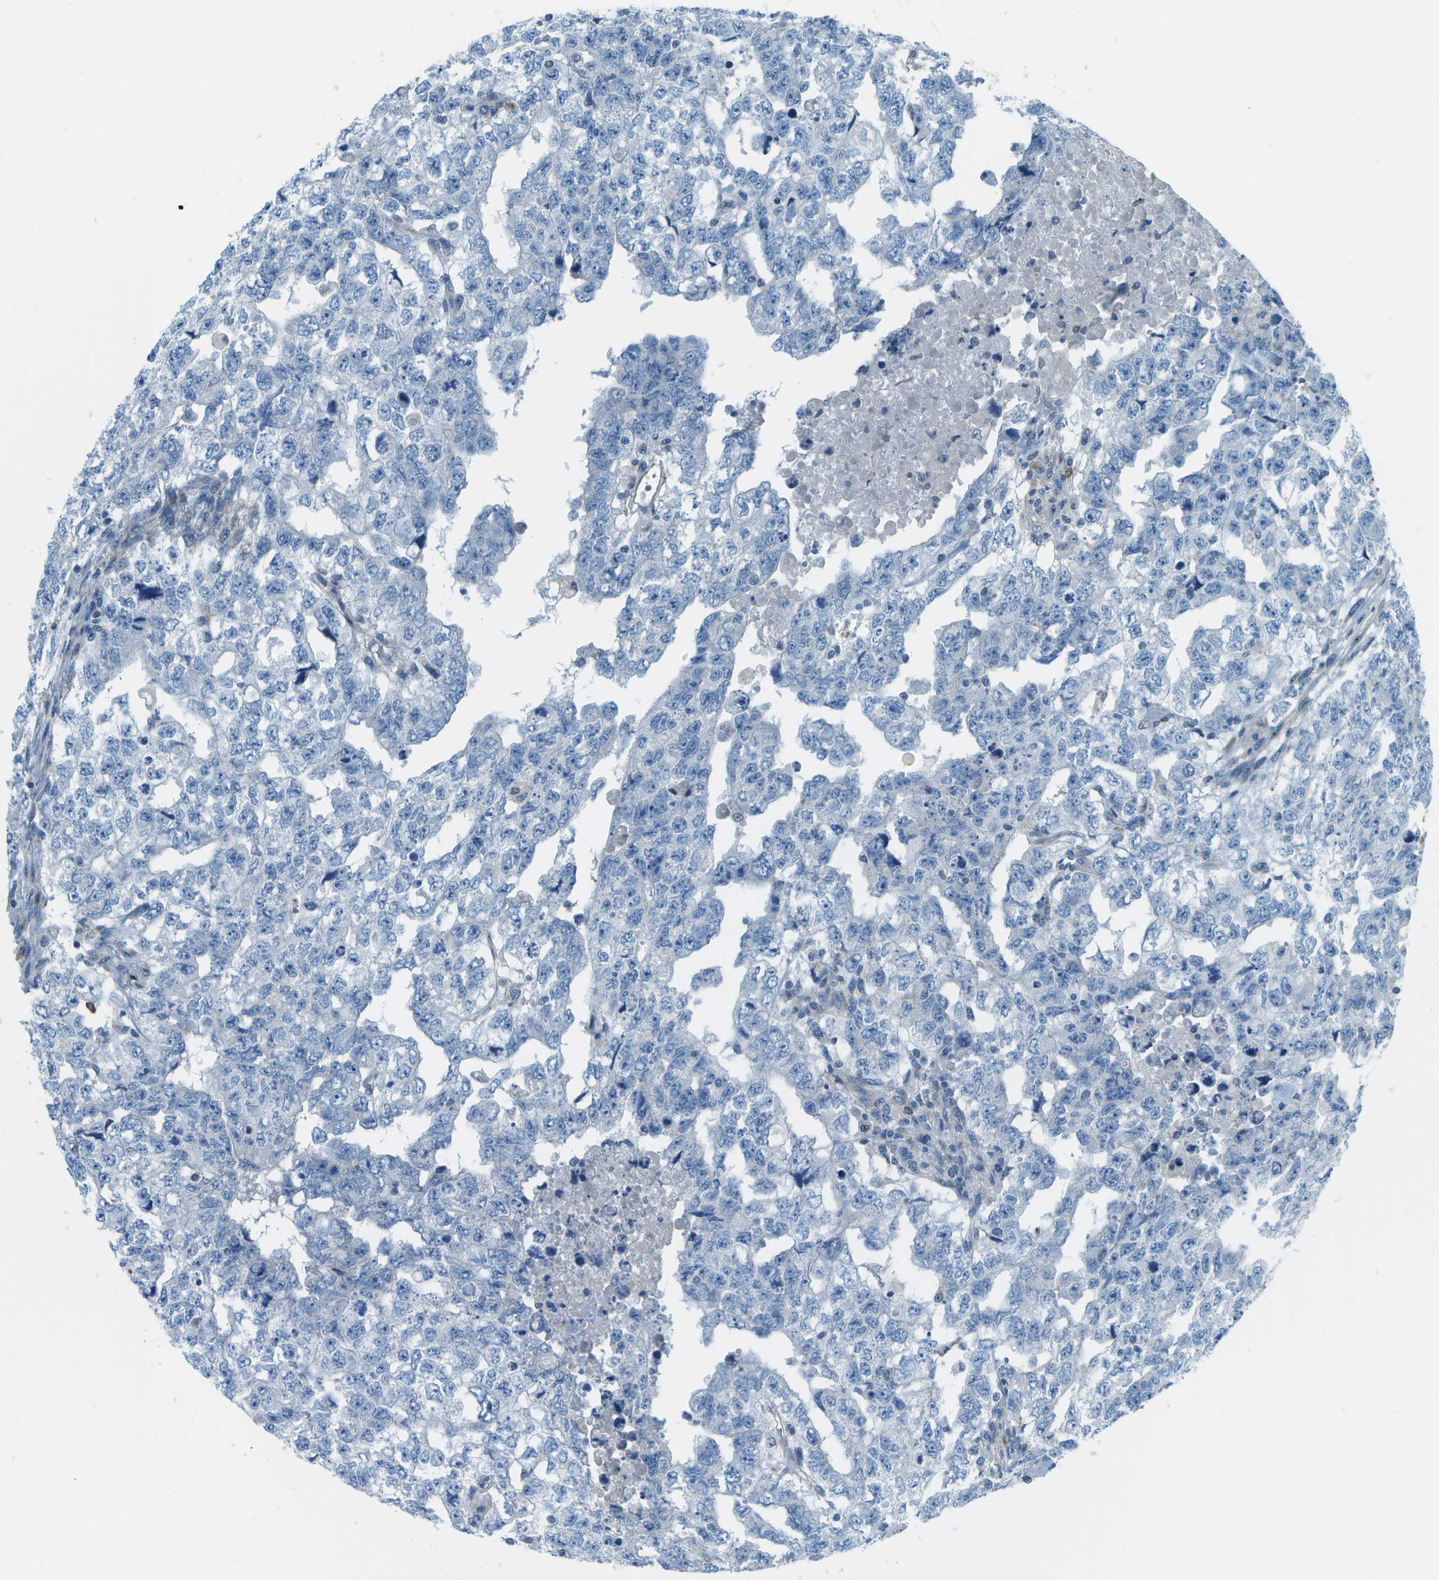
{"staining": {"intensity": "negative", "quantity": "none", "location": "none"}, "tissue": "testis cancer", "cell_type": "Tumor cells", "image_type": "cancer", "snomed": [{"axis": "morphology", "description": "Carcinoma, Embryonal, NOS"}, {"axis": "topography", "description": "Testis"}], "caption": "This photomicrograph is of testis cancer stained with immunohistochemistry to label a protein in brown with the nuclei are counter-stained blue. There is no expression in tumor cells.", "gene": "PTGIS", "patient": {"sex": "male", "age": 36}}